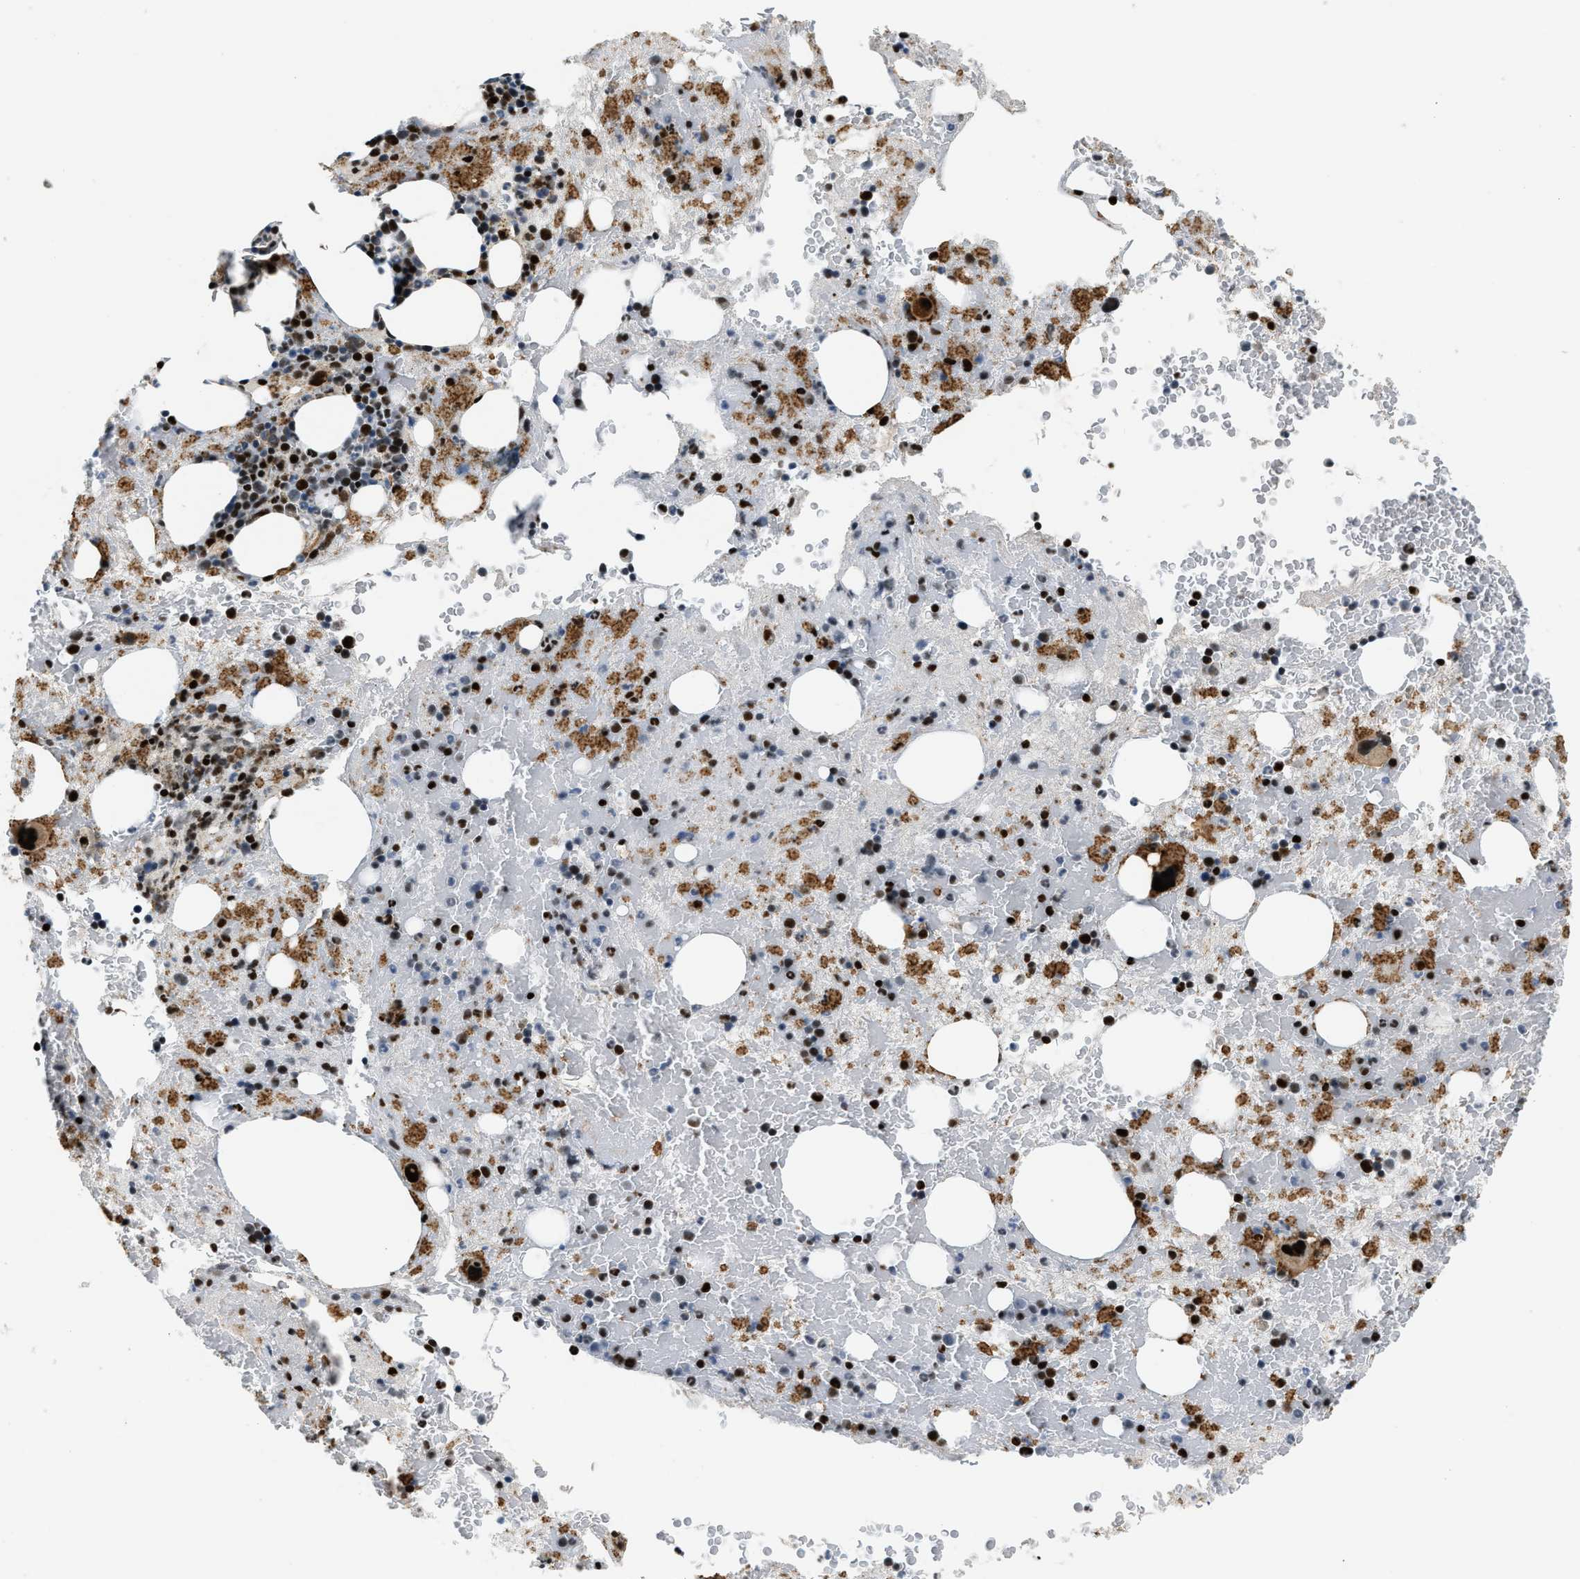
{"staining": {"intensity": "strong", "quantity": ">75%", "location": "cytoplasmic/membranous,nuclear"}, "tissue": "bone marrow", "cell_type": "Hematopoietic cells", "image_type": "normal", "snomed": [{"axis": "morphology", "description": "Normal tissue, NOS"}, {"axis": "morphology", "description": "Inflammation, NOS"}, {"axis": "topography", "description": "Bone marrow"}], "caption": "A brown stain highlights strong cytoplasmic/membranous,nuclear positivity of a protein in hematopoietic cells of normal bone marrow. (Brightfield microscopy of DAB IHC at high magnification).", "gene": "GABPB1", "patient": {"sex": "male", "age": 63}}